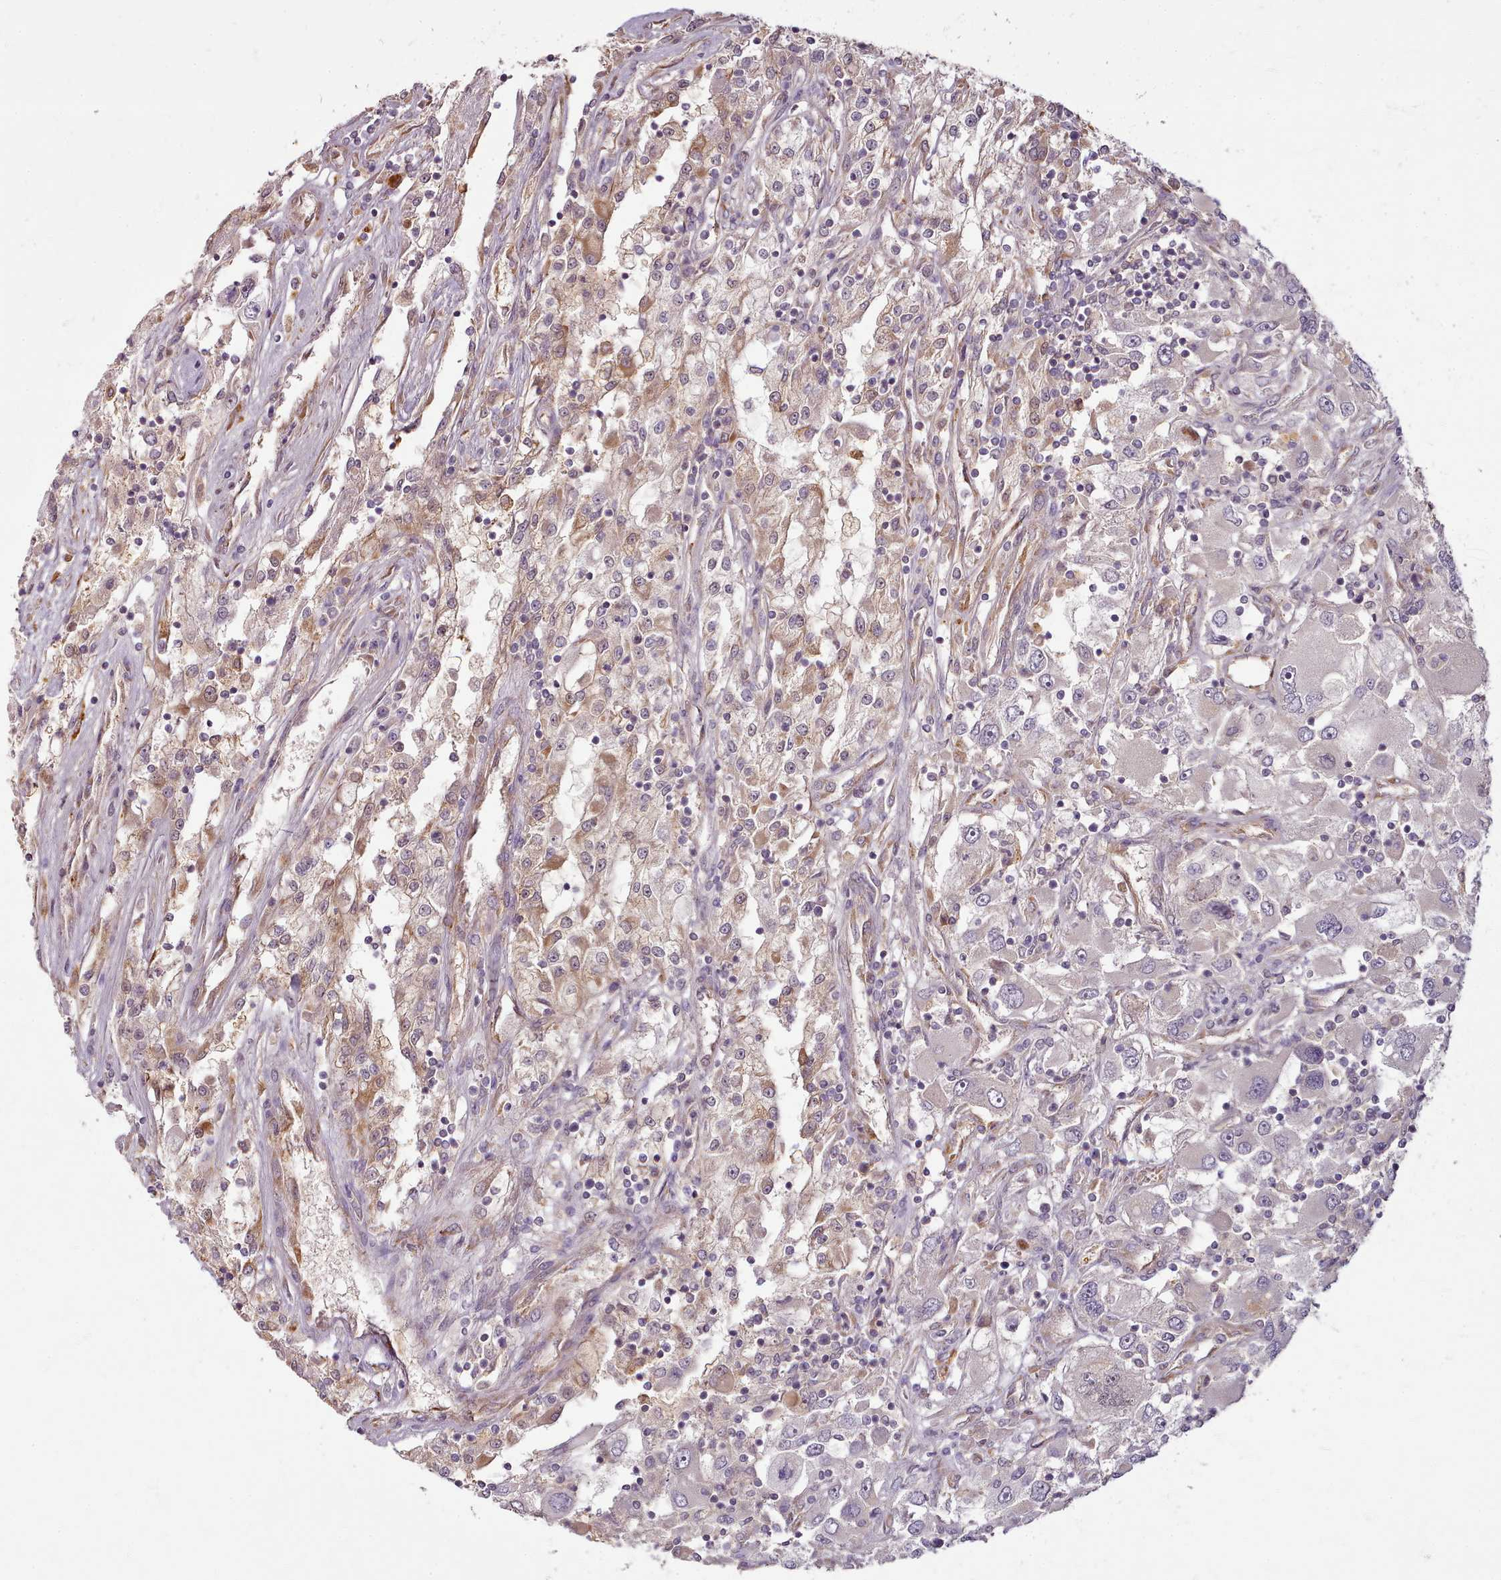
{"staining": {"intensity": "moderate", "quantity": "<25%", "location": "cytoplasmic/membranous"}, "tissue": "renal cancer", "cell_type": "Tumor cells", "image_type": "cancer", "snomed": [{"axis": "morphology", "description": "Adenocarcinoma, NOS"}, {"axis": "topography", "description": "Kidney"}], "caption": "A low amount of moderate cytoplasmic/membranous positivity is appreciated in about <25% of tumor cells in renal cancer tissue.", "gene": "C1QTNF5", "patient": {"sex": "female", "age": 52}}